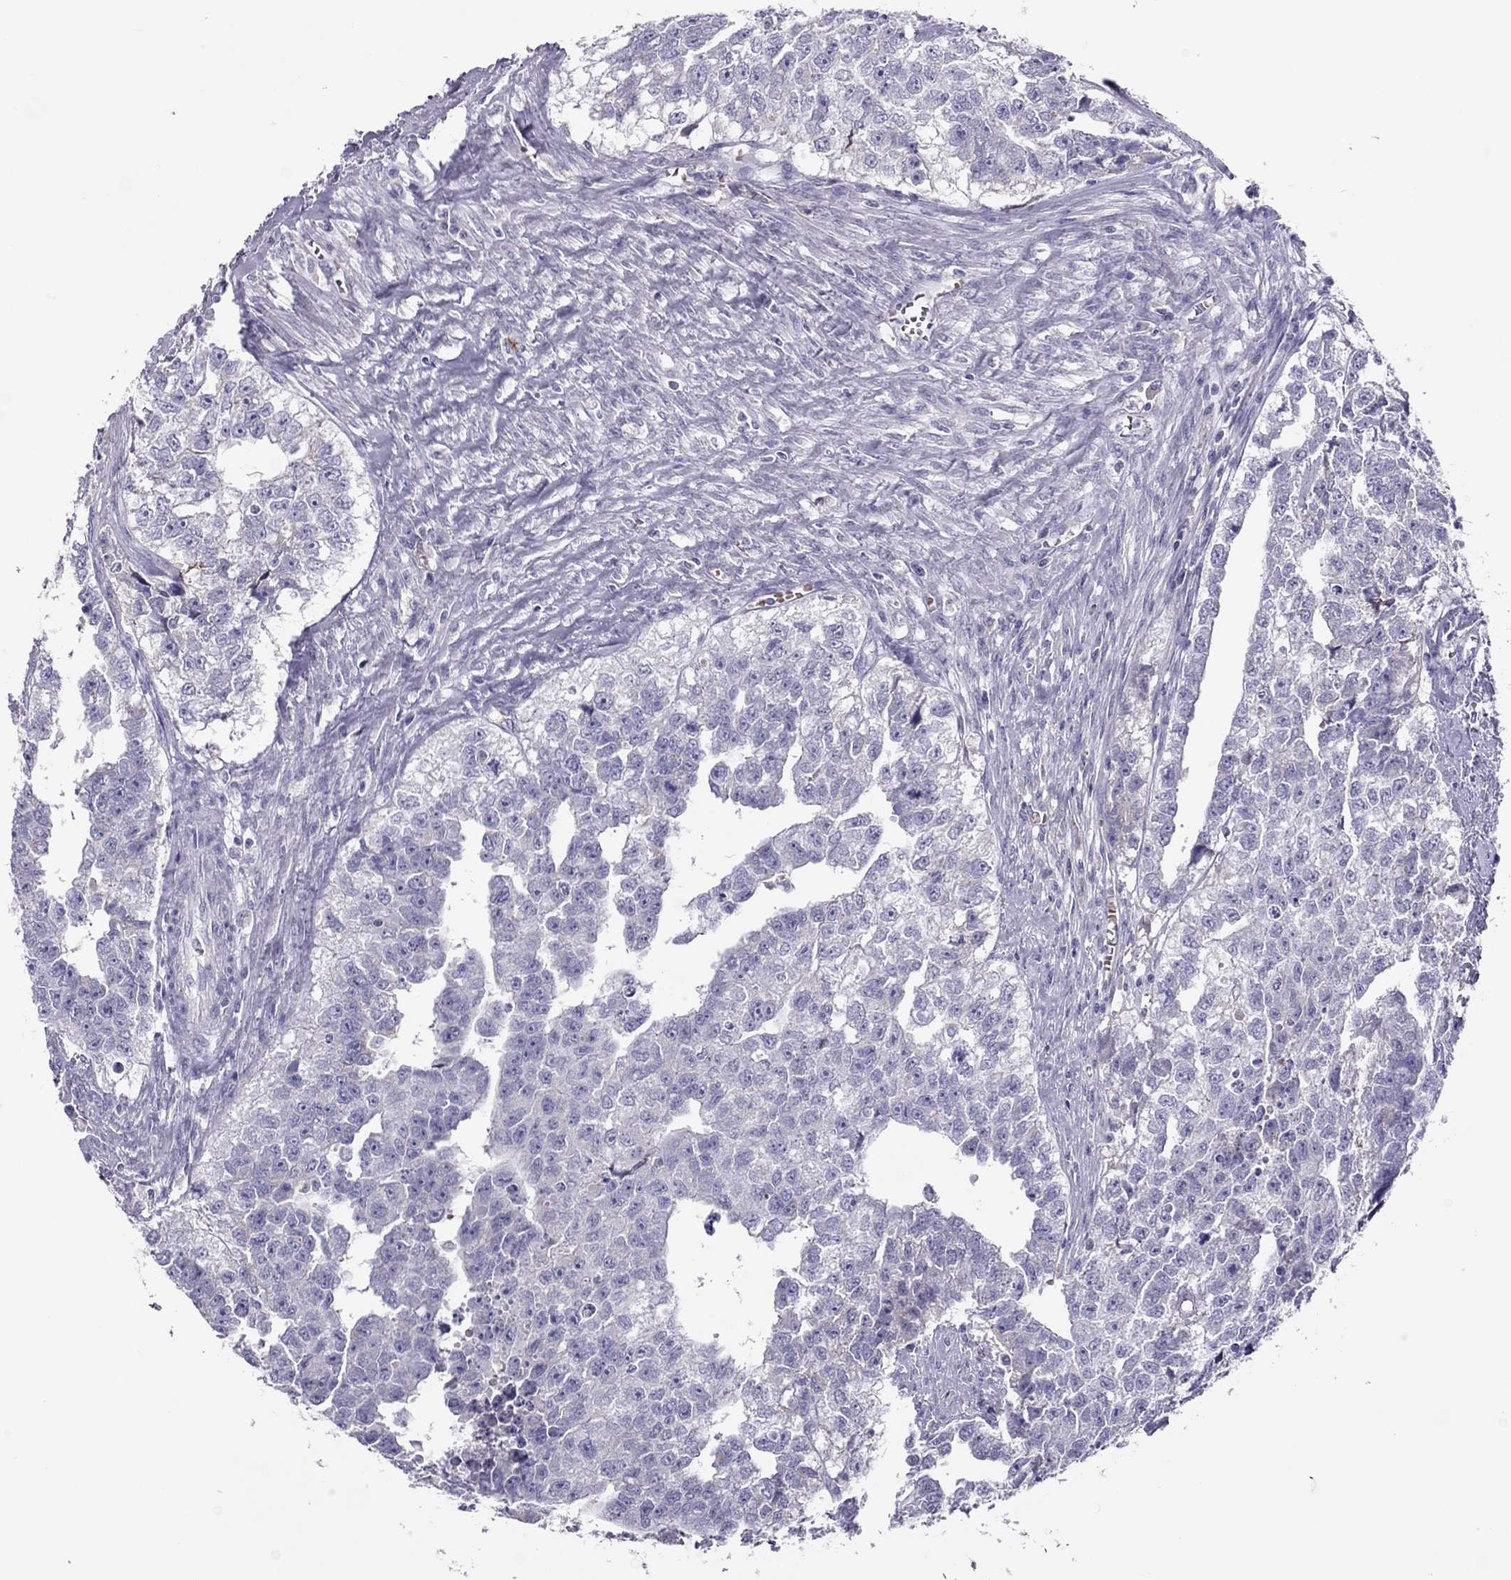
{"staining": {"intensity": "negative", "quantity": "none", "location": "none"}, "tissue": "testis cancer", "cell_type": "Tumor cells", "image_type": "cancer", "snomed": [{"axis": "morphology", "description": "Carcinoma, Embryonal, NOS"}, {"axis": "morphology", "description": "Teratoma, malignant, NOS"}, {"axis": "topography", "description": "Testis"}], "caption": "The histopathology image shows no staining of tumor cells in testis cancer (embryonal carcinoma). (DAB IHC visualized using brightfield microscopy, high magnification).", "gene": "RHD", "patient": {"sex": "male", "age": 44}}